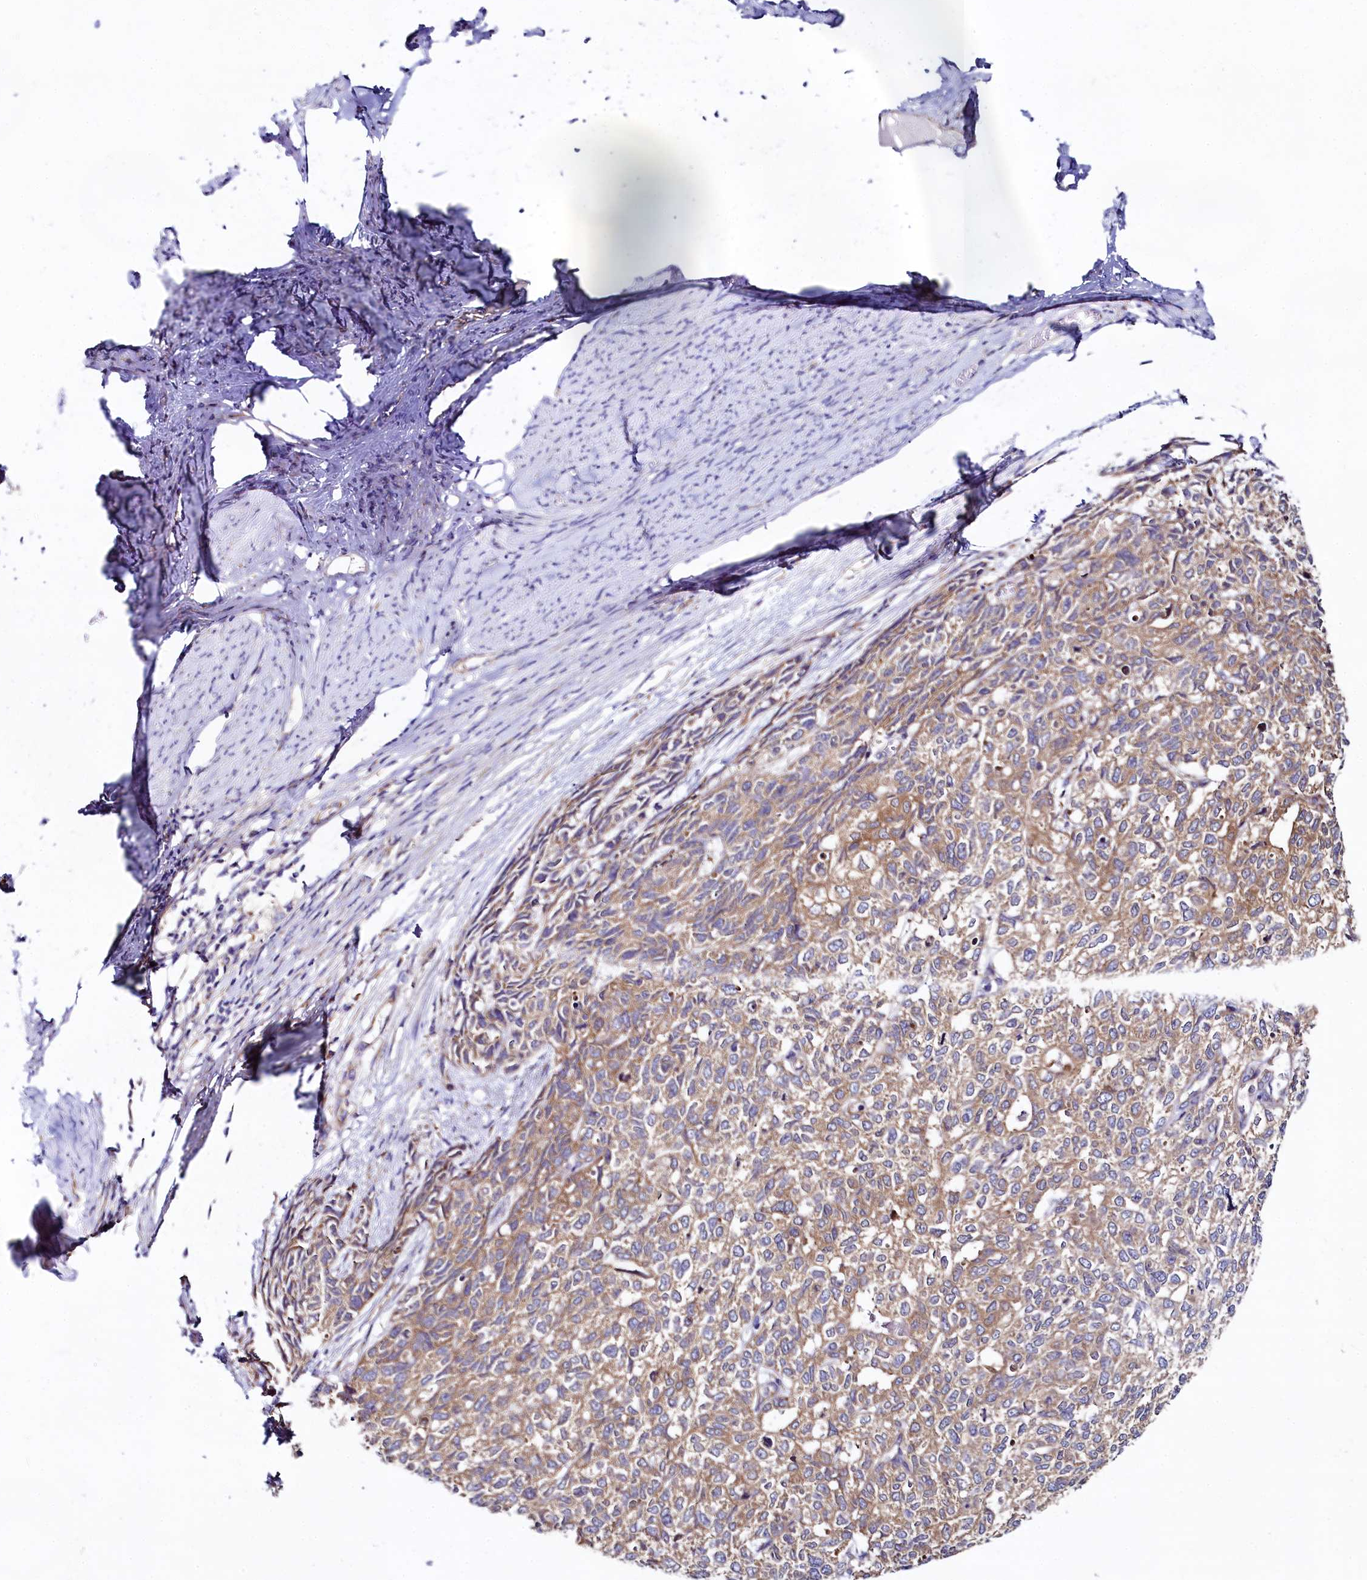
{"staining": {"intensity": "moderate", "quantity": ">75%", "location": "cytoplasmic/membranous"}, "tissue": "cervical cancer", "cell_type": "Tumor cells", "image_type": "cancer", "snomed": [{"axis": "morphology", "description": "Squamous cell carcinoma, NOS"}, {"axis": "topography", "description": "Cervix"}], "caption": "A medium amount of moderate cytoplasmic/membranous expression is appreciated in about >75% of tumor cells in cervical cancer (squamous cell carcinoma) tissue. (Brightfield microscopy of DAB IHC at high magnification).", "gene": "QARS1", "patient": {"sex": "female", "age": 63}}